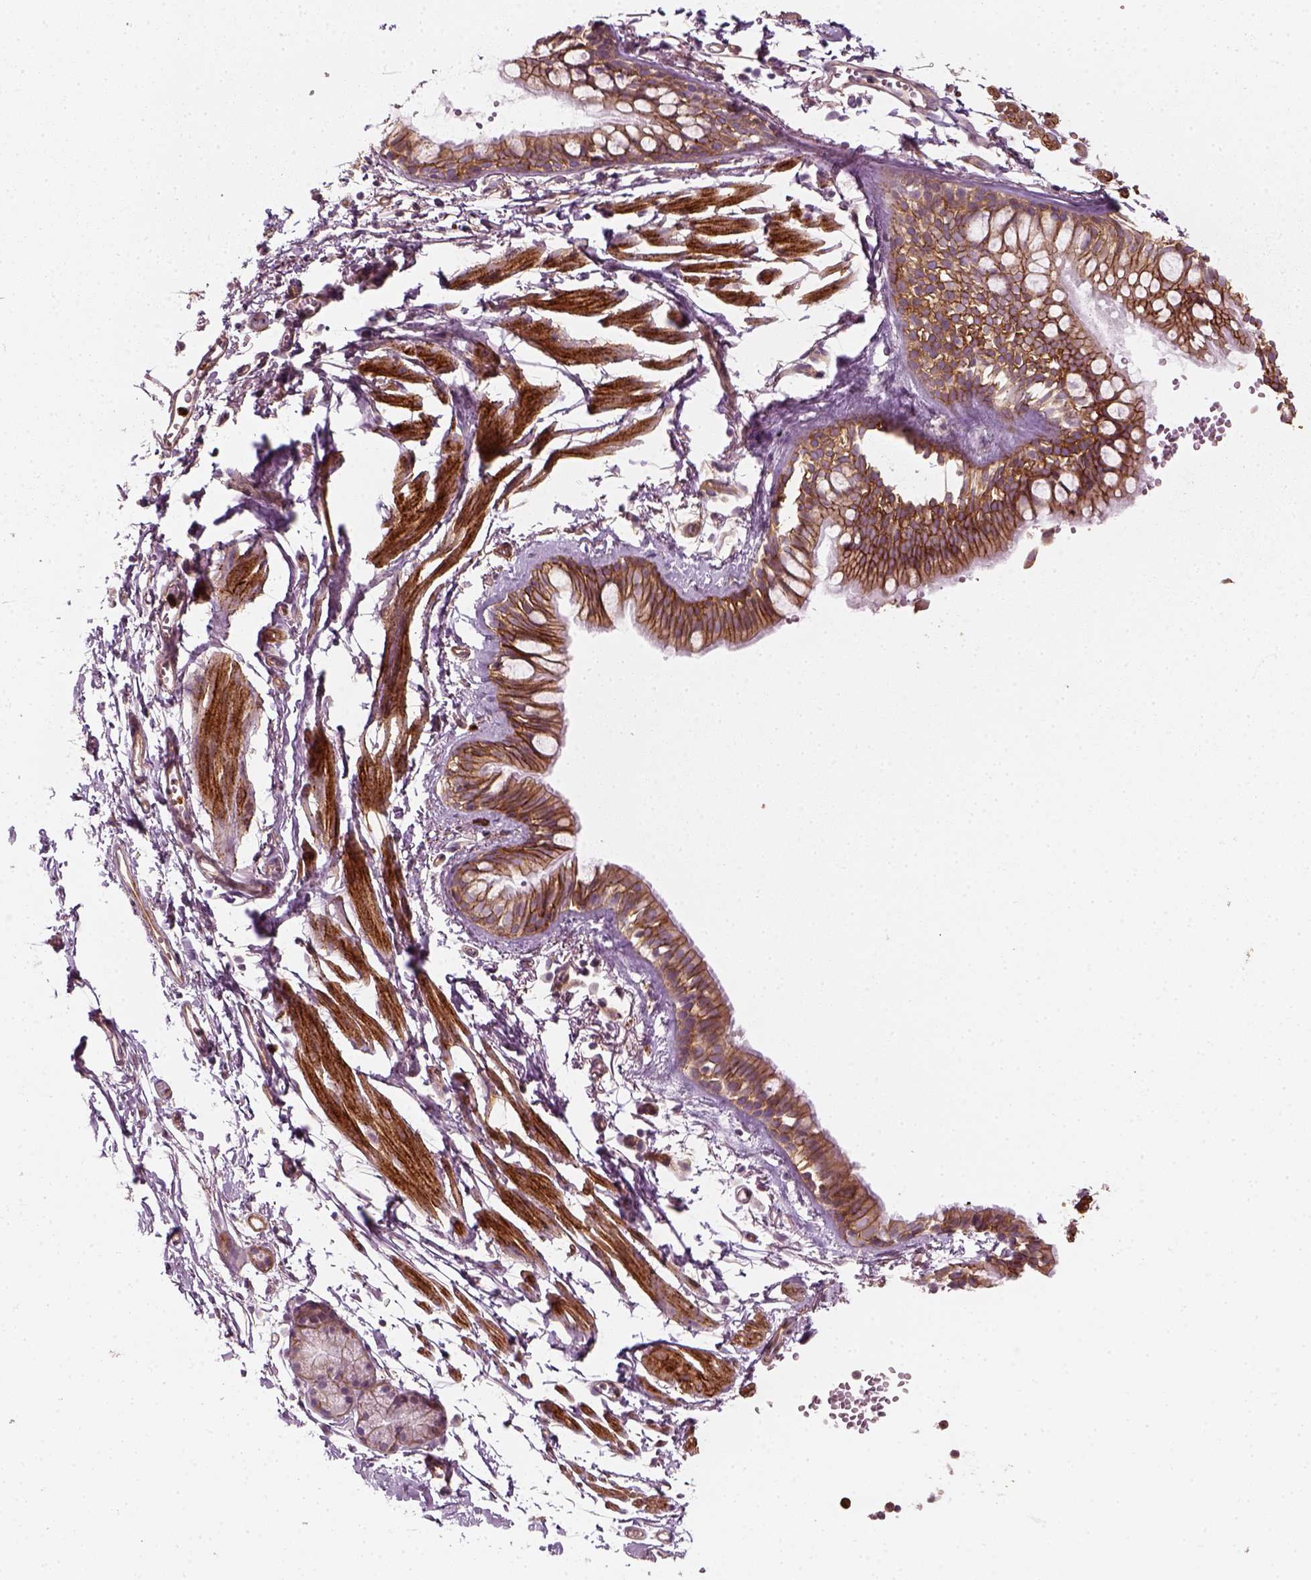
{"staining": {"intensity": "strong", "quantity": ">75%", "location": "cytoplasmic/membranous"}, "tissue": "bronchus", "cell_type": "Respiratory epithelial cells", "image_type": "normal", "snomed": [{"axis": "morphology", "description": "Normal tissue, NOS"}, {"axis": "topography", "description": "Cartilage tissue"}, {"axis": "topography", "description": "Bronchus"}], "caption": "Immunohistochemistry (IHC) of benign bronchus displays high levels of strong cytoplasmic/membranous expression in approximately >75% of respiratory epithelial cells.", "gene": "NPTN", "patient": {"sex": "female", "age": 59}}